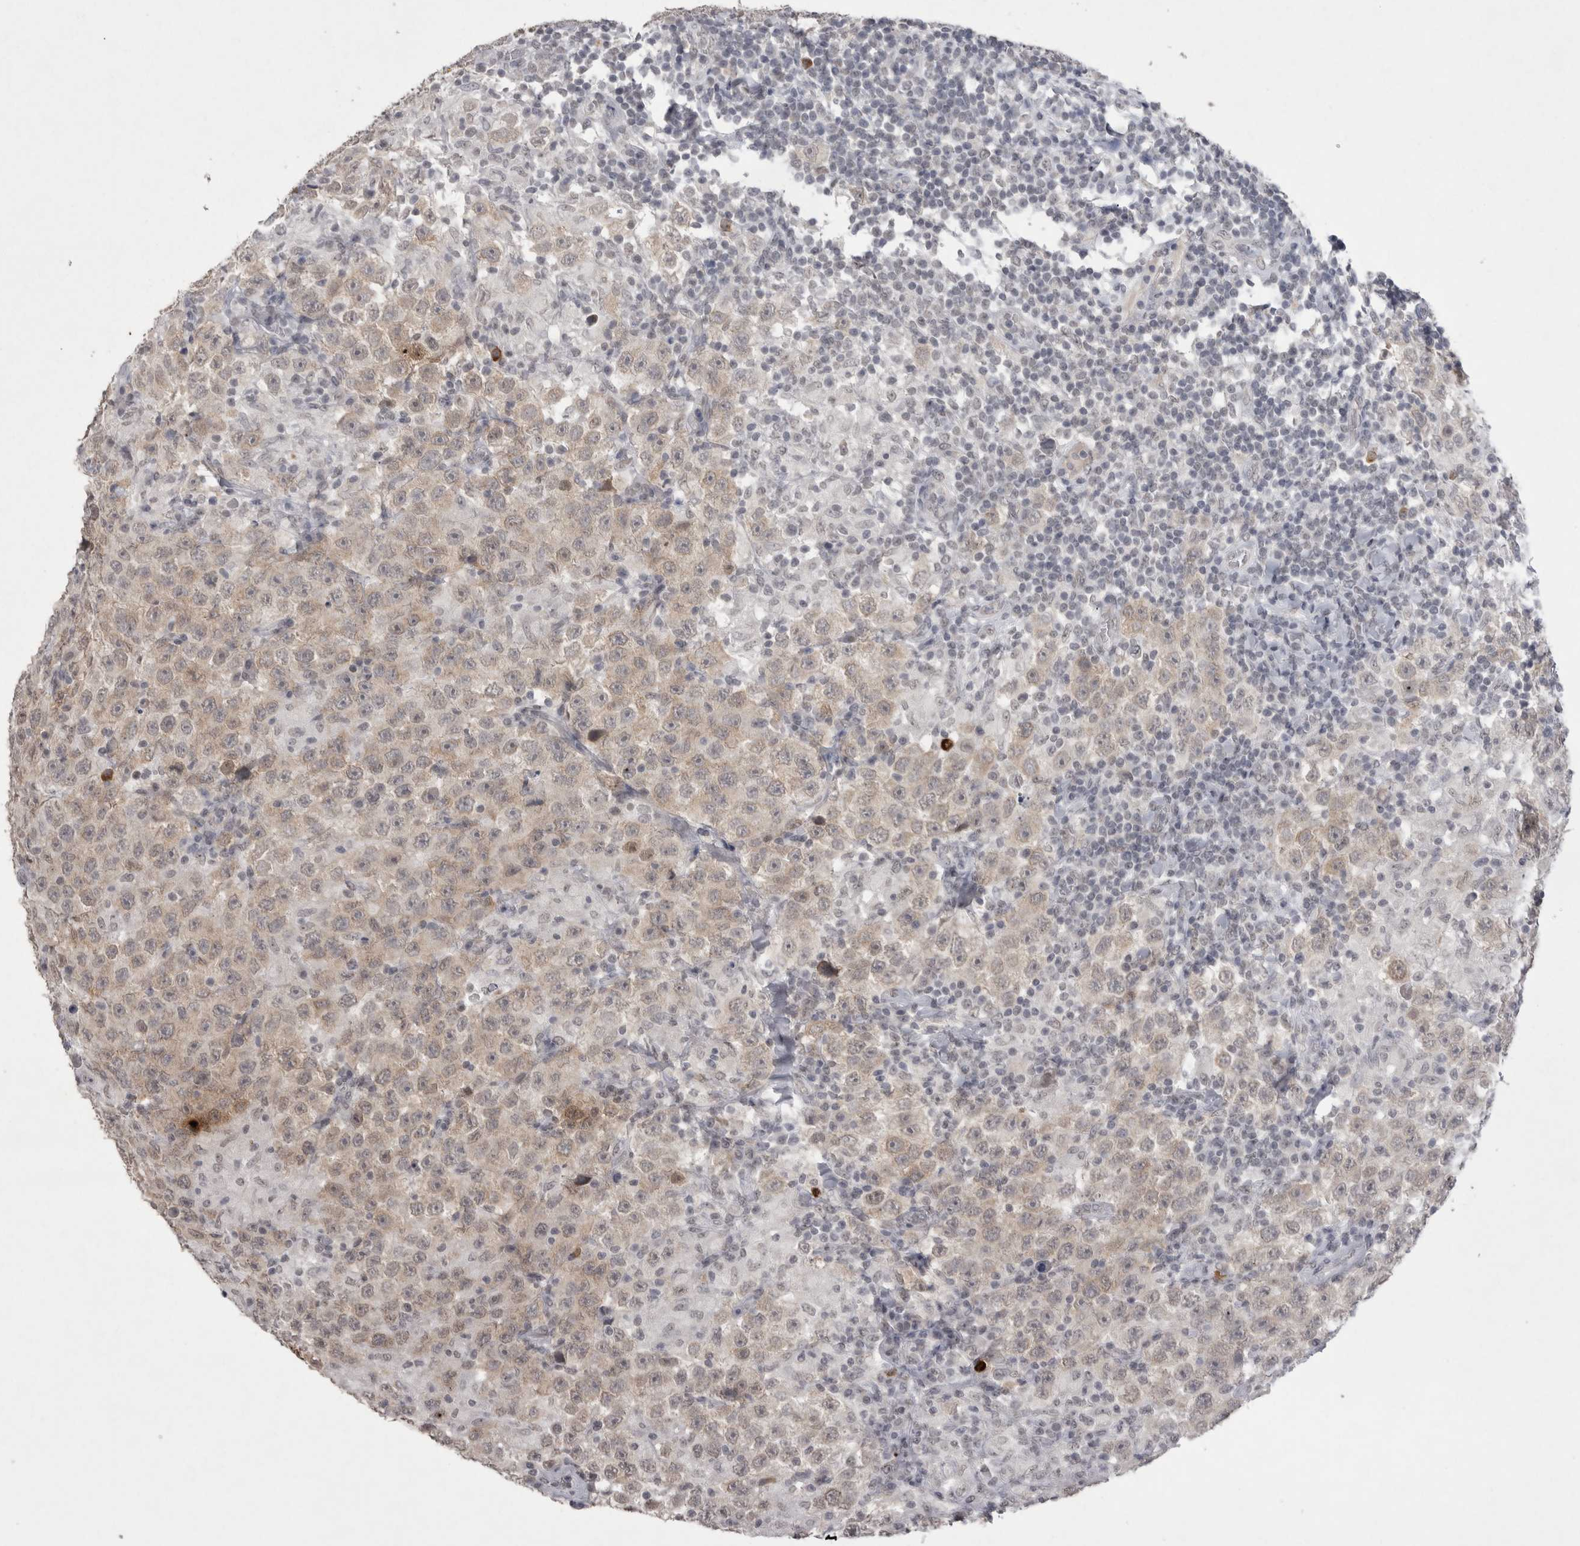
{"staining": {"intensity": "moderate", "quantity": "25%-75%", "location": "cytoplasmic/membranous"}, "tissue": "testis cancer", "cell_type": "Tumor cells", "image_type": "cancer", "snomed": [{"axis": "morphology", "description": "Seminoma, NOS"}, {"axis": "topography", "description": "Testis"}], "caption": "Seminoma (testis) was stained to show a protein in brown. There is medium levels of moderate cytoplasmic/membranous expression in about 25%-75% of tumor cells.", "gene": "DDX4", "patient": {"sex": "male", "age": 41}}